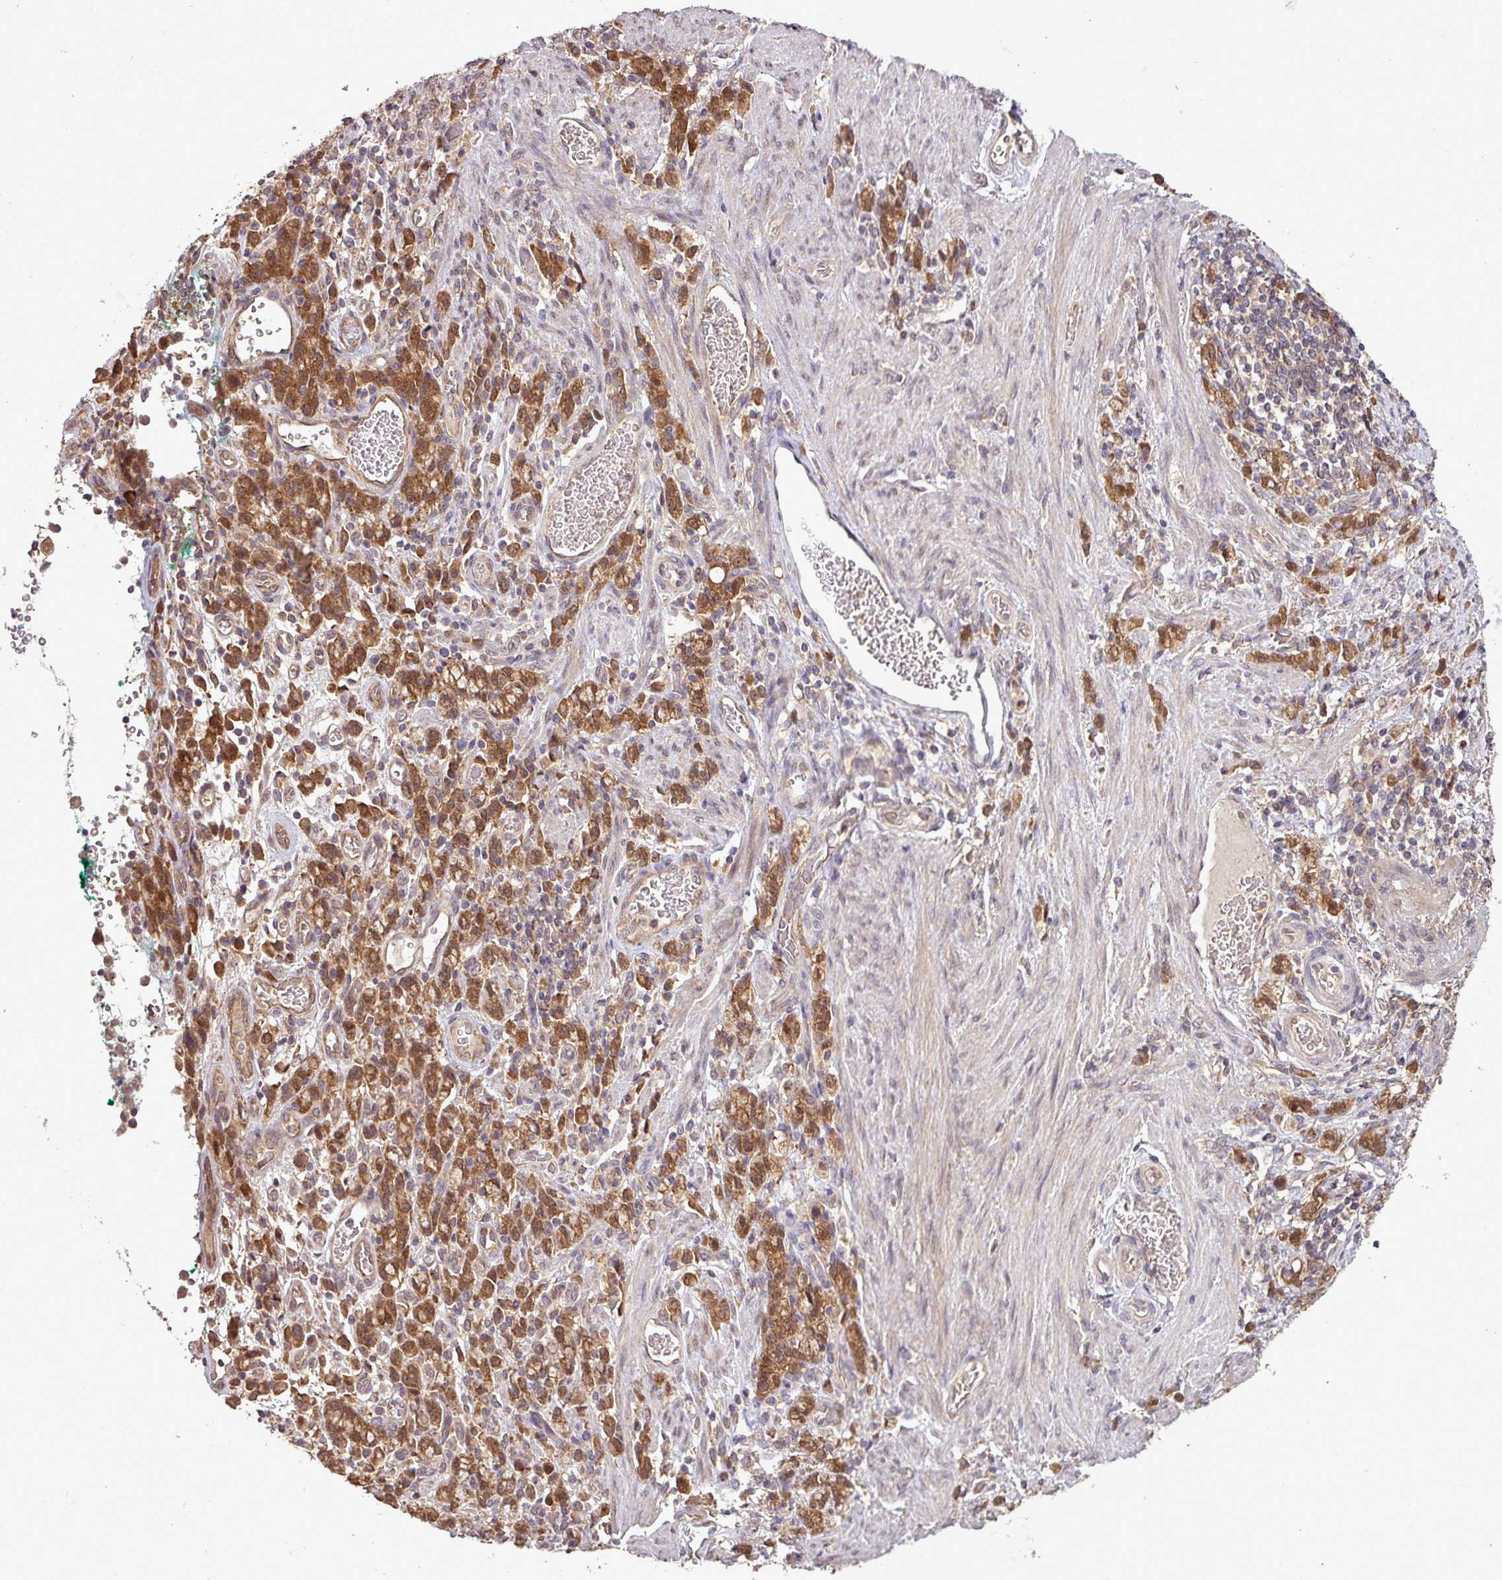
{"staining": {"intensity": "moderate", "quantity": ">75%", "location": "cytoplasmic/membranous"}, "tissue": "stomach cancer", "cell_type": "Tumor cells", "image_type": "cancer", "snomed": [{"axis": "morphology", "description": "Adenocarcinoma, NOS"}, {"axis": "topography", "description": "Stomach"}], "caption": "Immunohistochemistry (IHC) of stomach cancer shows medium levels of moderate cytoplasmic/membranous positivity in approximately >75% of tumor cells. The protein of interest is stained brown, and the nuclei are stained in blue (DAB IHC with brightfield microscopy, high magnification).", "gene": "NT5C3A", "patient": {"sex": "male", "age": 77}}